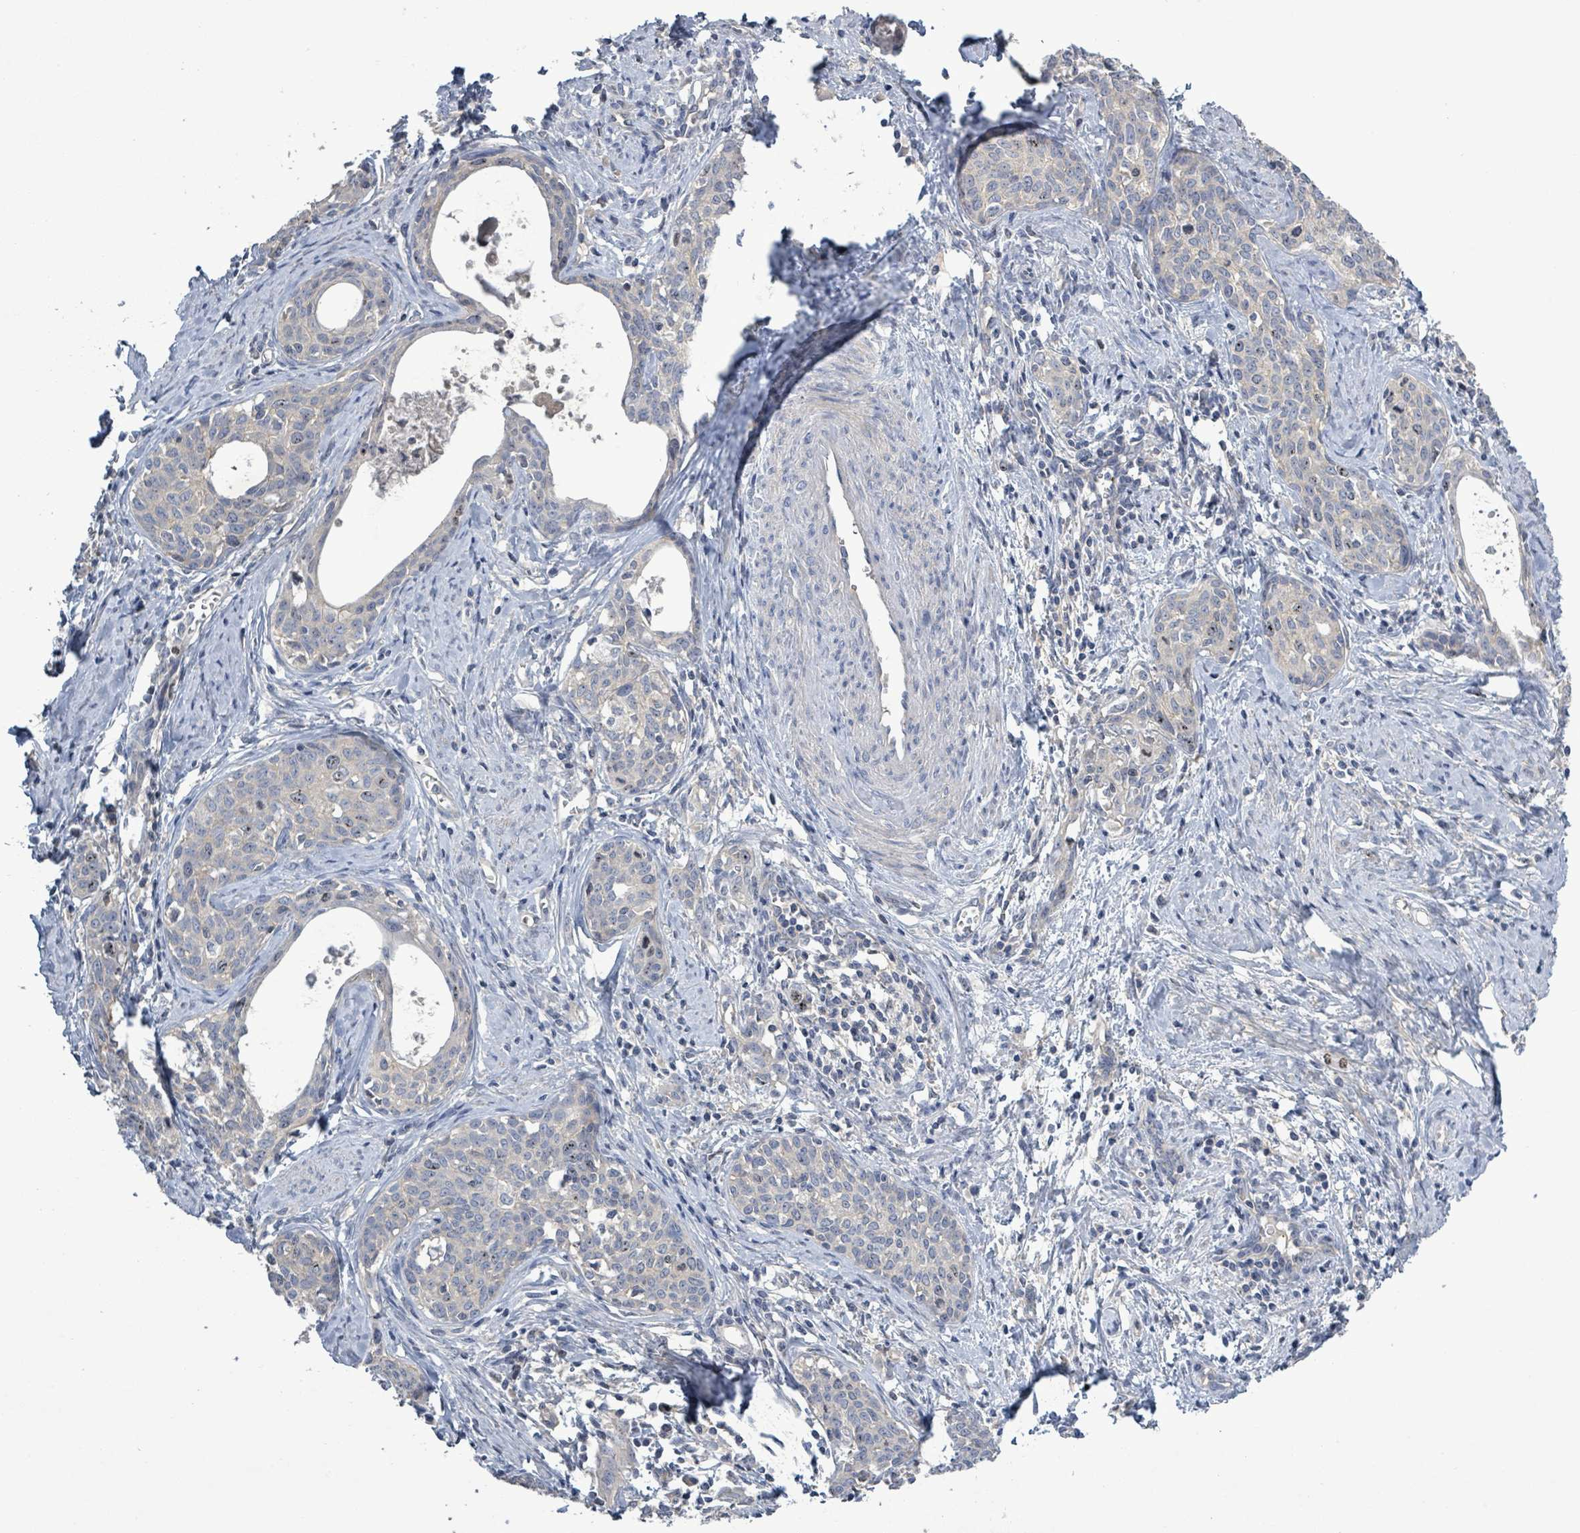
{"staining": {"intensity": "negative", "quantity": "none", "location": "none"}, "tissue": "cervical cancer", "cell_type": "Tumor cells", "image_type": "cancer", "snomed": [{"axis": "morphology", "description": "Squamous cell carcinoma, NOS"}, {"axis": "topography", "description": "Cervix"}], "caption": "Tumor cells show no significant staining in cervical cancer (squamous cell carcinoma).", "gene": "KRAS", "patient": {"sex": "female", "age": 52}}